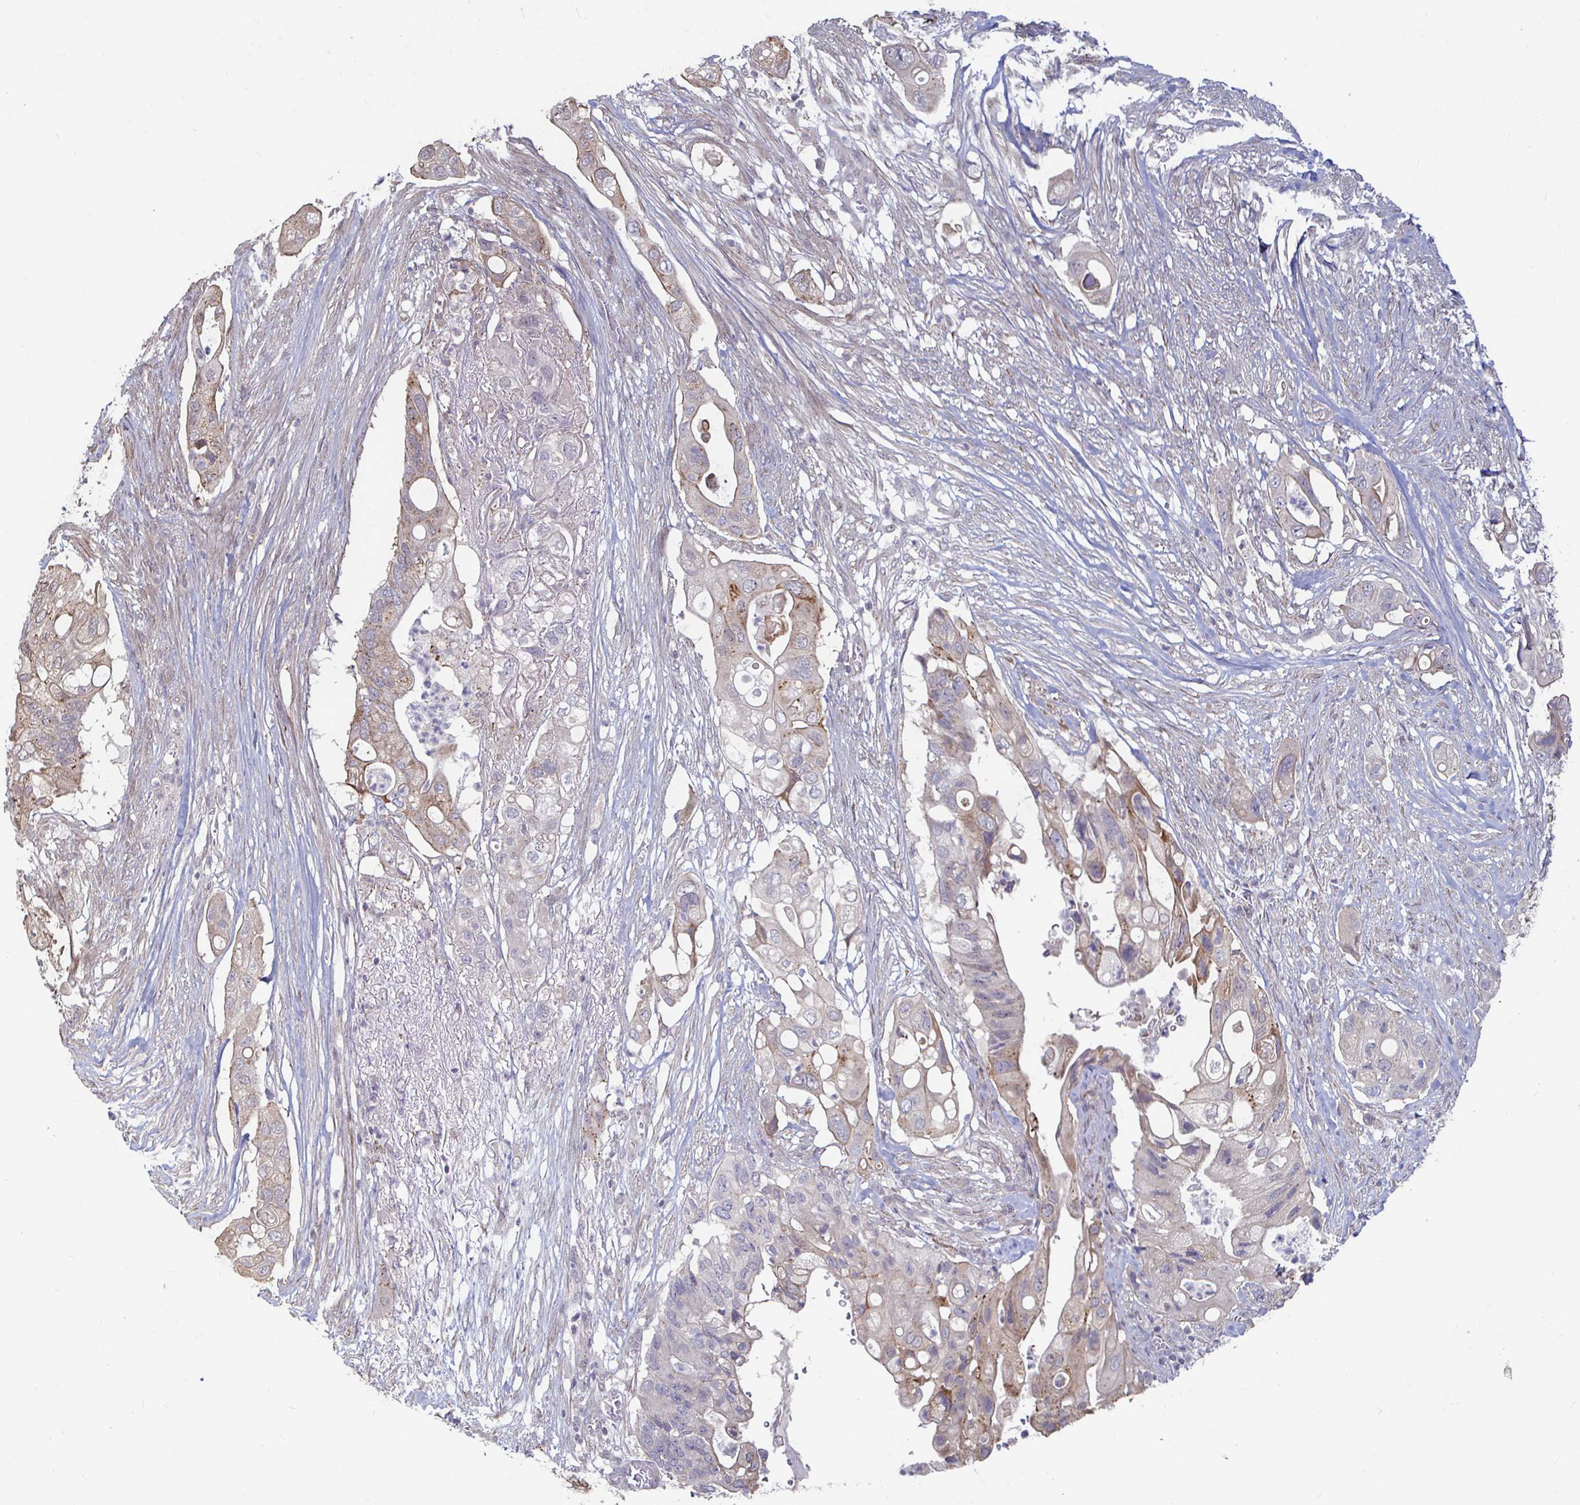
{"staining": {"intensity": "weak", "quantity": "<25%", "location": "cytoplasmic/membranous"}, "tissue": "pancreatic cancer", "cell_type": "Tumor cells", "image_type": "cancer", "snomed": [{"axis": "morphology", "description": "Adenocarcinoma, NOS"}, {"axis": "topography", "description": "Pancreas"}], "caption": "A high-resolution micrograph shows immunohistochemistry (IHC) staining of pancreatic cancer (adenocarcinoma), which reveals no significant staining in tumor cells.", "gene": "CAPN11", "patient": {"sex": "female", "age": 72}}